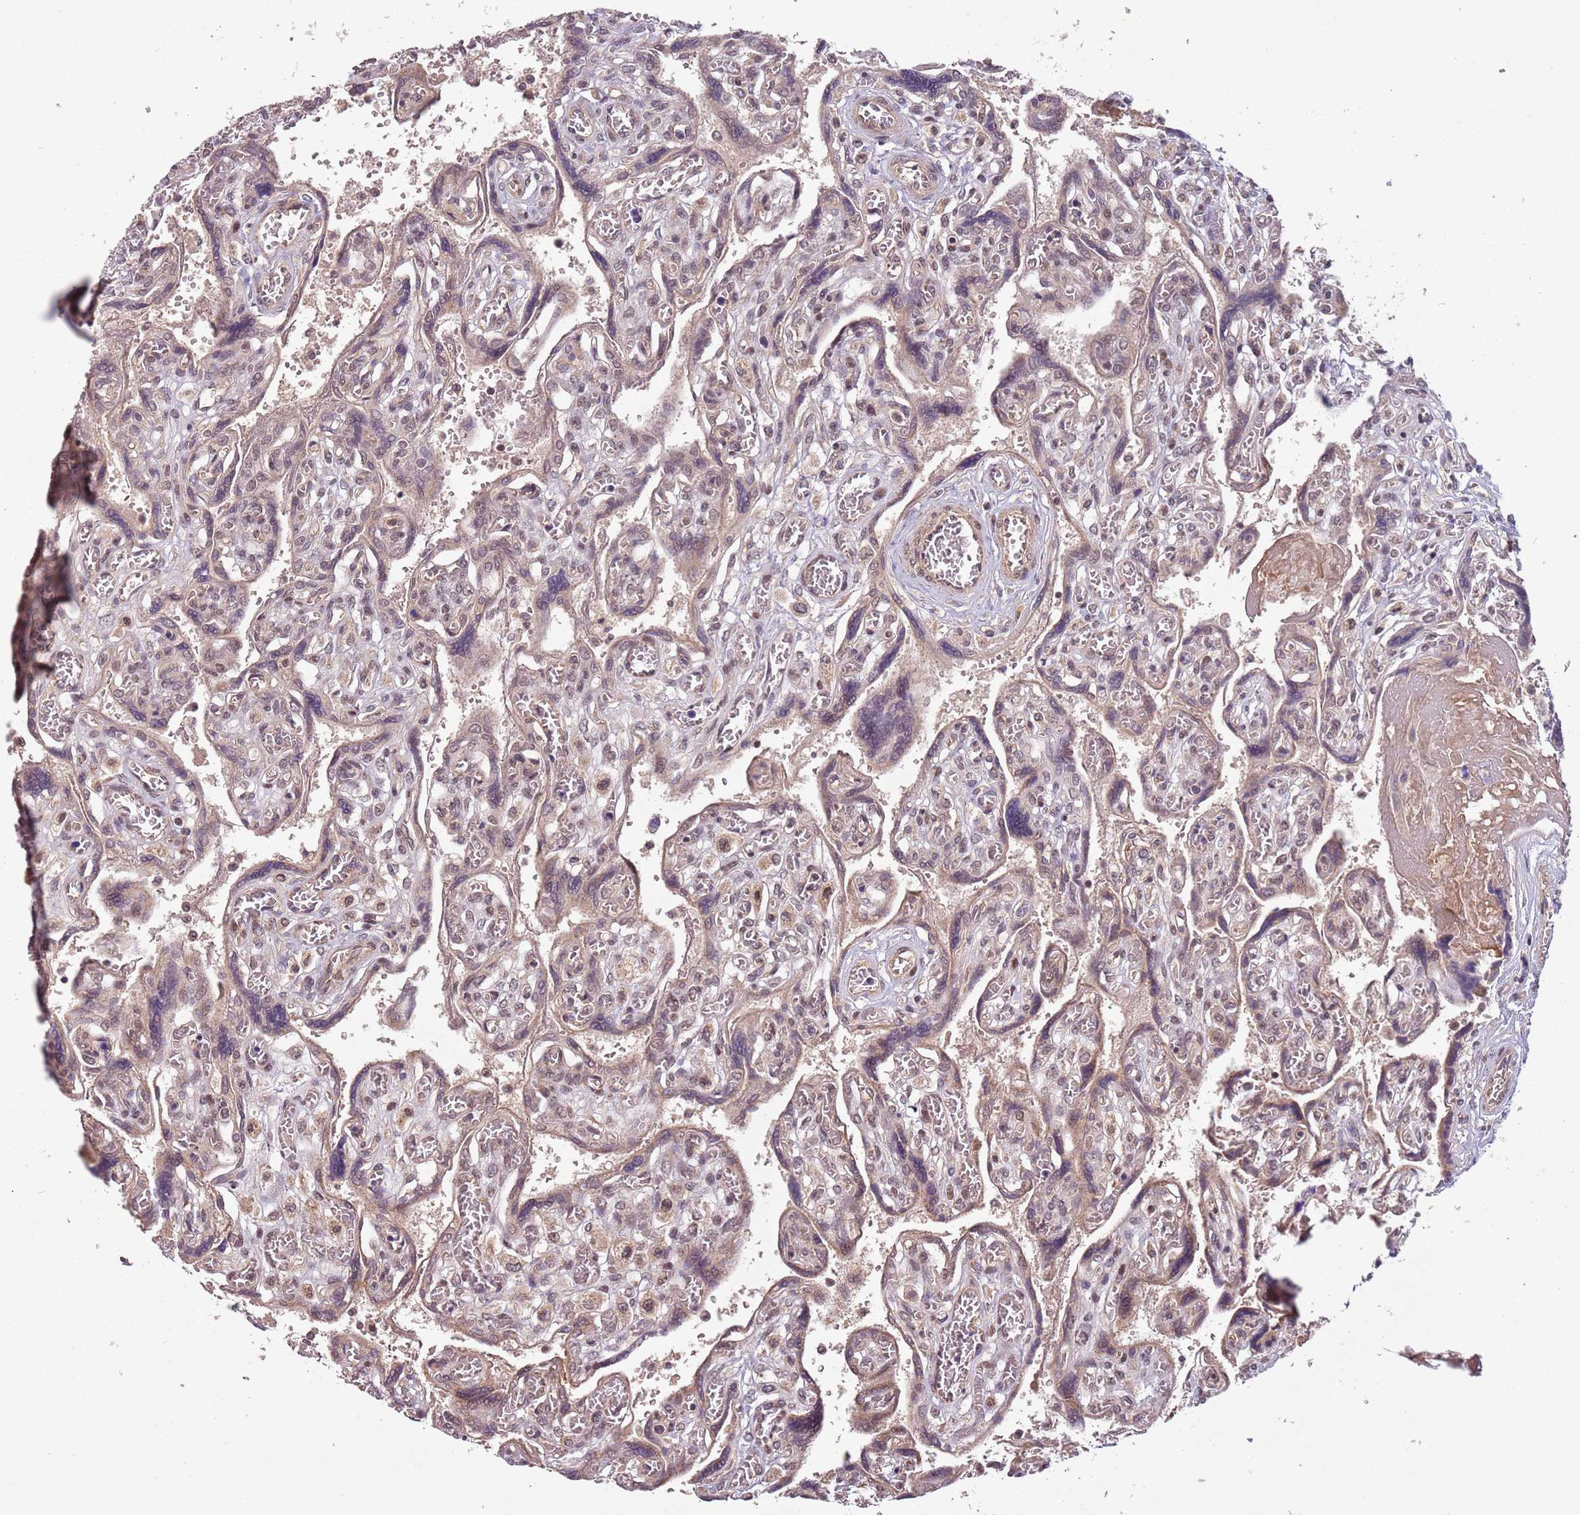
{"staining": {"intensity": "moderate", "quantity": ">75%", "location": "nuclear"}, "tissue": "placenta", "cell_type": "Decidual cells", "image_type": "normal", "snomed": [{"axis": "morphology", "description": "Normal tissue, NOS"}, {"axis": "topography", "description": "Placenta"}], "caption": "A high-resolution histopathology image shows immunohistochemistry (IHC) staining of benign placenta, which demonstrates moderate nuclear positivity in approximately >75% of decidual cells.", "gene": "SUDS3", "patient": {"sex": "female", "age": 39}}